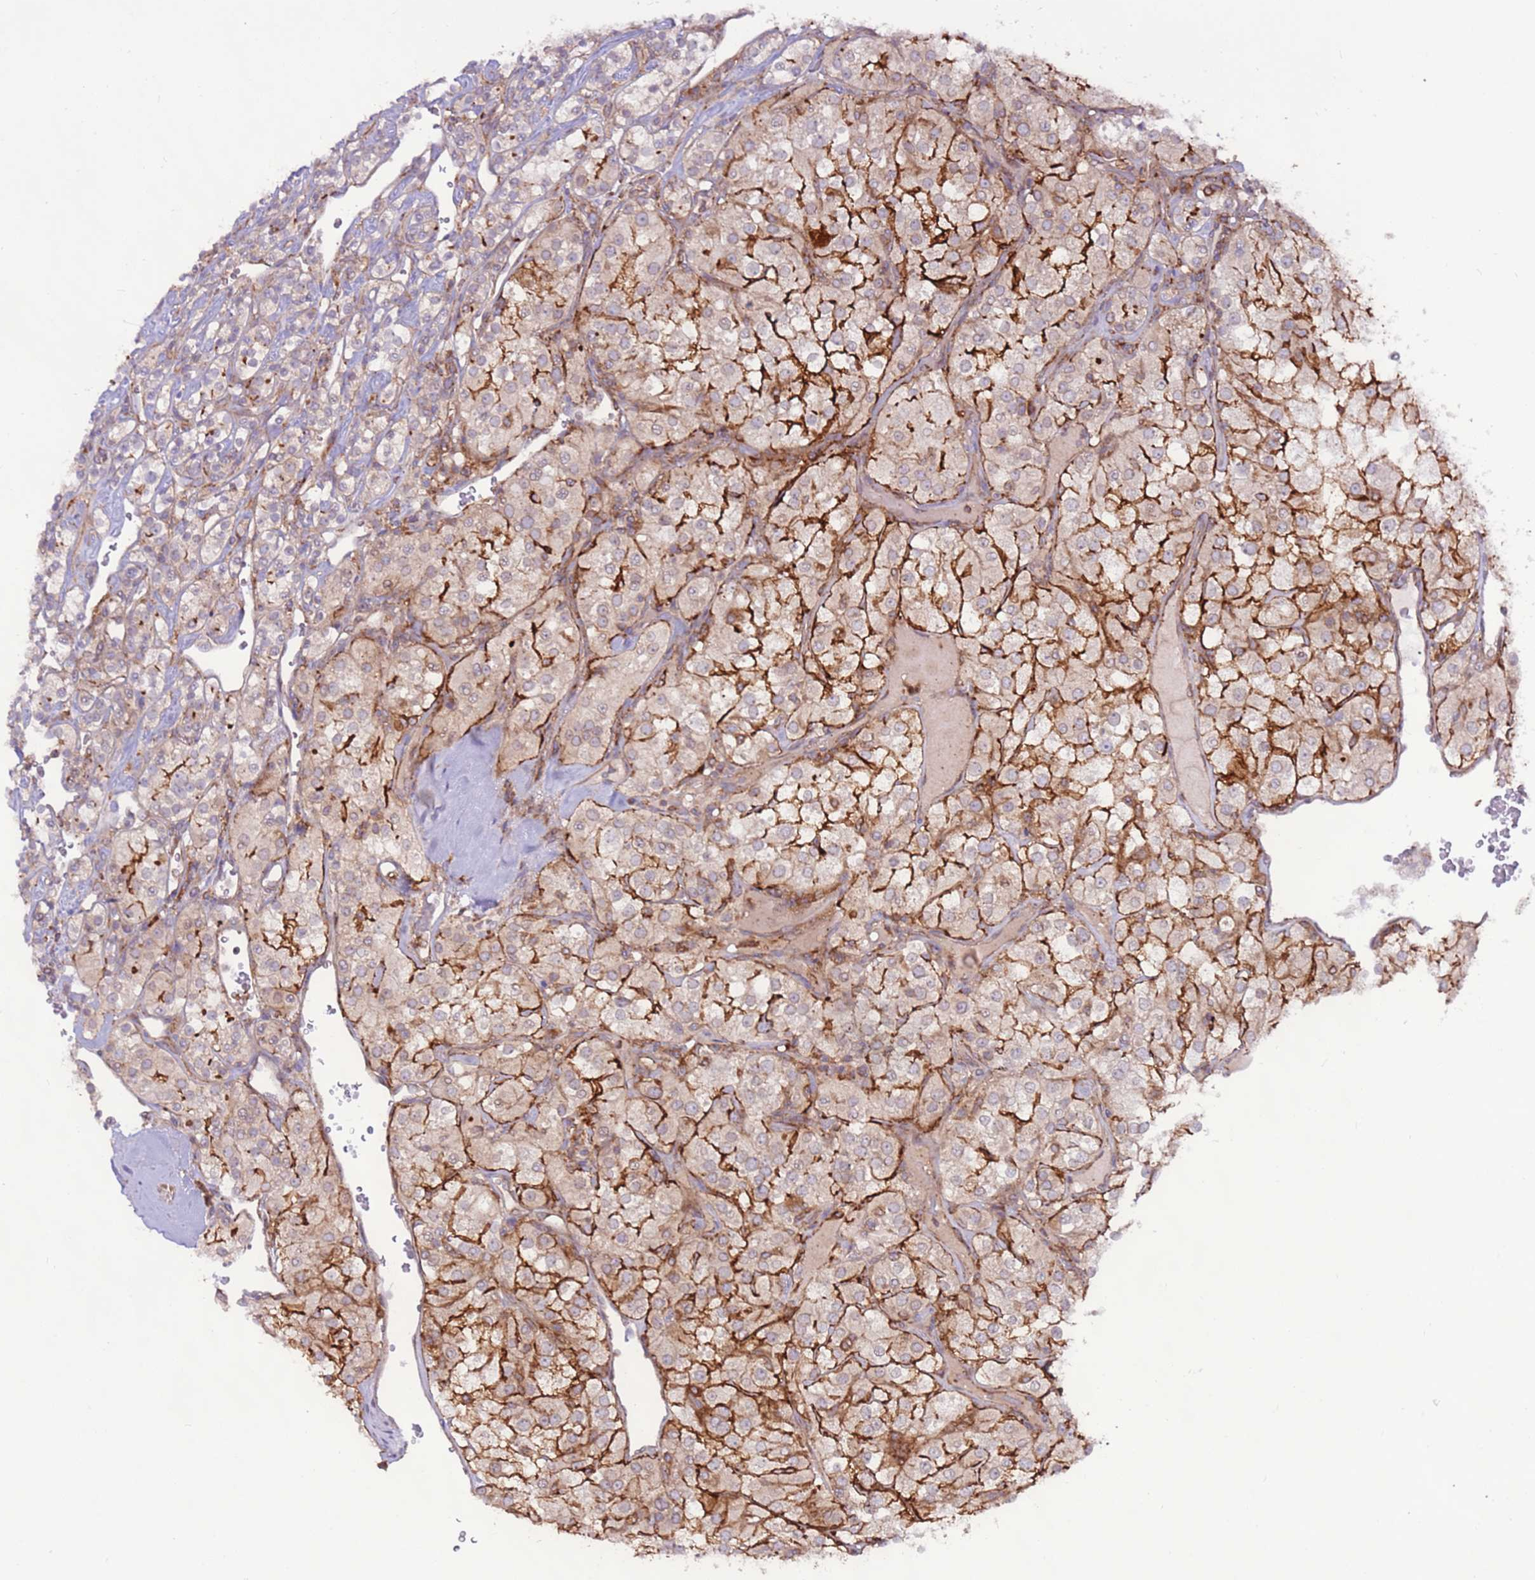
{"staining": {"intensity": "strong", "quantity": "25%-75%", "location": "cytoplasmic/membranous"}, "tissue": "renal cancer", "cell_type": "Tumor cells", "image_type": "cancer", "snomed": [{"axis": "morphology", "description": "Adenocarcinoma, NOS"}, {"axis": "topography", "description": "Kidney"}], "caption": "Brown immunohistochemical staining in adenocarcinoma (renal) displays strong cytoplasmic/membranous staining in about 25%-75% of tumor cells. The protein is stained brown, and the nuclei are stained in blue (DAB IHC with brightfield microscopy, high magnification).", "gene": "DDX19B", "patient": {"sex": "male", "age": 77}}